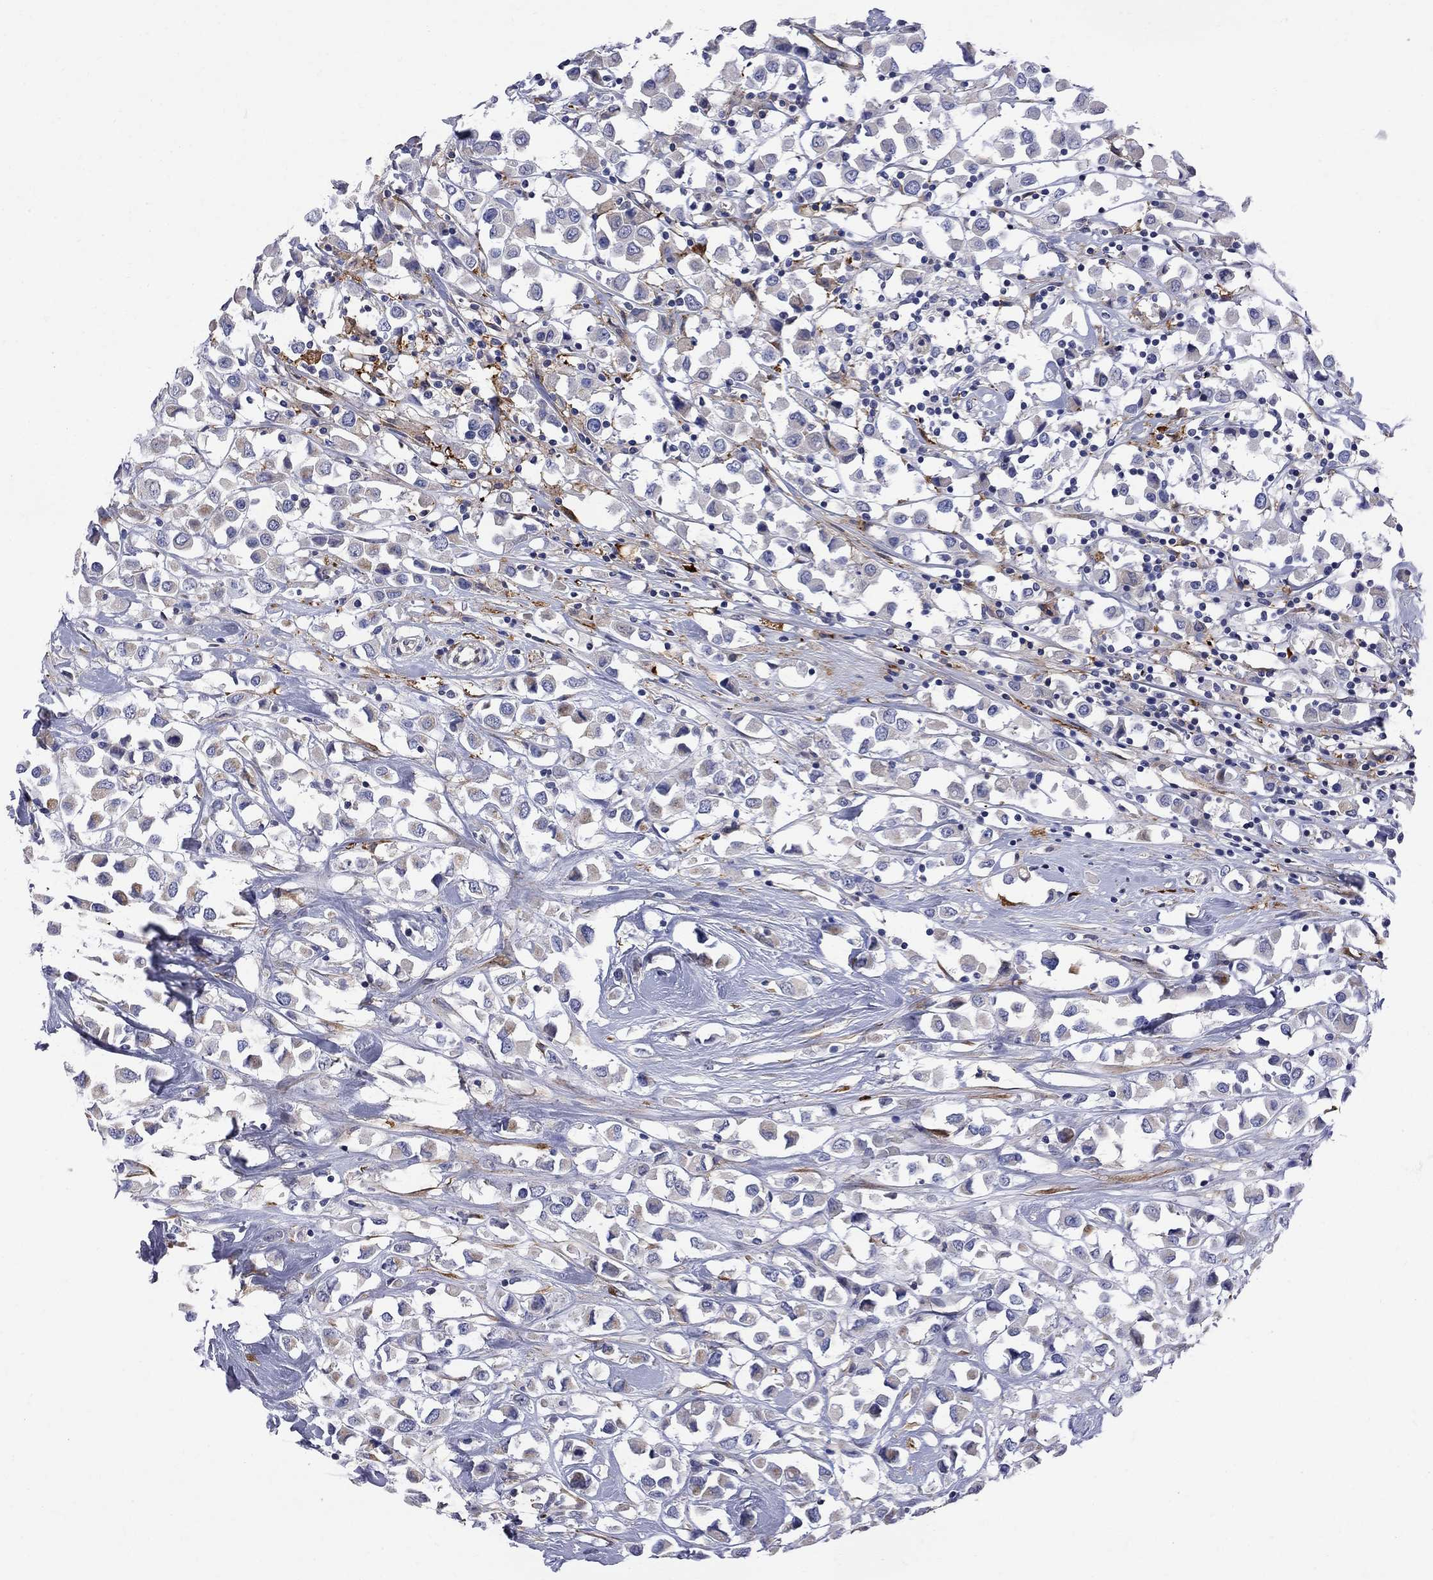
{"staining": {"intensity": "strong", "quantity": "<25%", "location": "cytoplasmic/membranous"}, "tissue": "breast cancer", "cell_type": "Tumor cells", "image_type": "cancer", "snomed": [{"axis": "morphology", "description": "Duct carcinoma"}, {"axis": "topography", "description": "Breast"}], "caption": "A brown stain shows strong cytoplasmic/membranous expression of a protein in human invasive ductal carcinoma (breast) tumor cells. (DAB (3,3'-diaminobenzidine) = brown stain, brightfield microscopy at high magnification).", "gene": "MTHFR", "patient": {"sex": "female", "age": 61}}